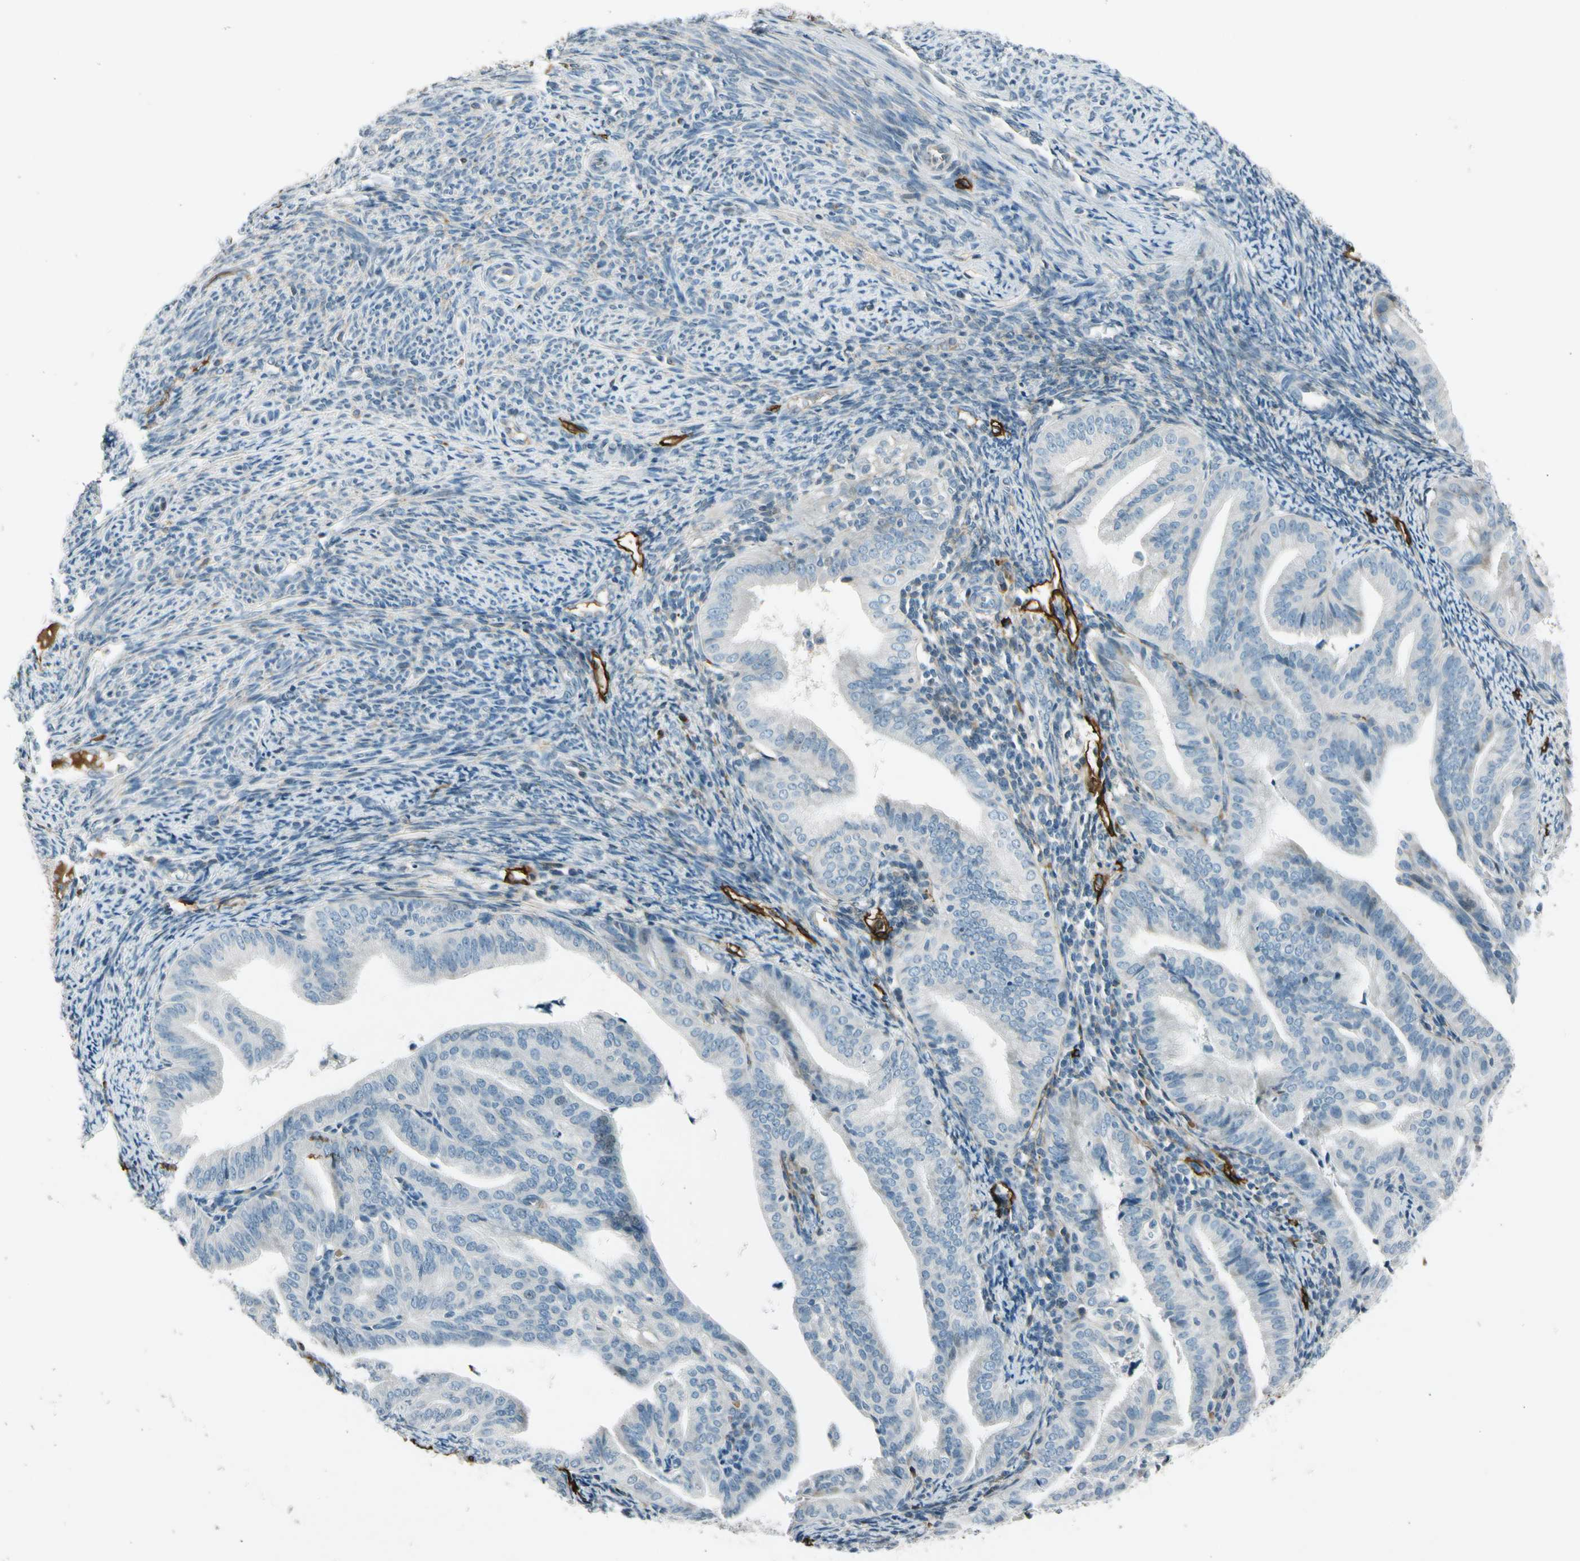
{"staining": {"intensity": "negative", "quantity": "none", "location": "none"}, "tissue": "endometrial cancer", "cell_type": "Tumor cells", "image_type": "cancer", "snomed": [{"axis": "morphology", "description": "Adenocarcinoma, NOS"}, {"axis": "topography", "description": "Endometrium"}], "caption": "DAB (3,3'-diaminobenzidine) immunohistochemical staining of adenocarcinoma (endometrial) displays no significant positivity in tumor cells.", "gene": "PDPN", "patient": {"sex": "female", "age": 58}}